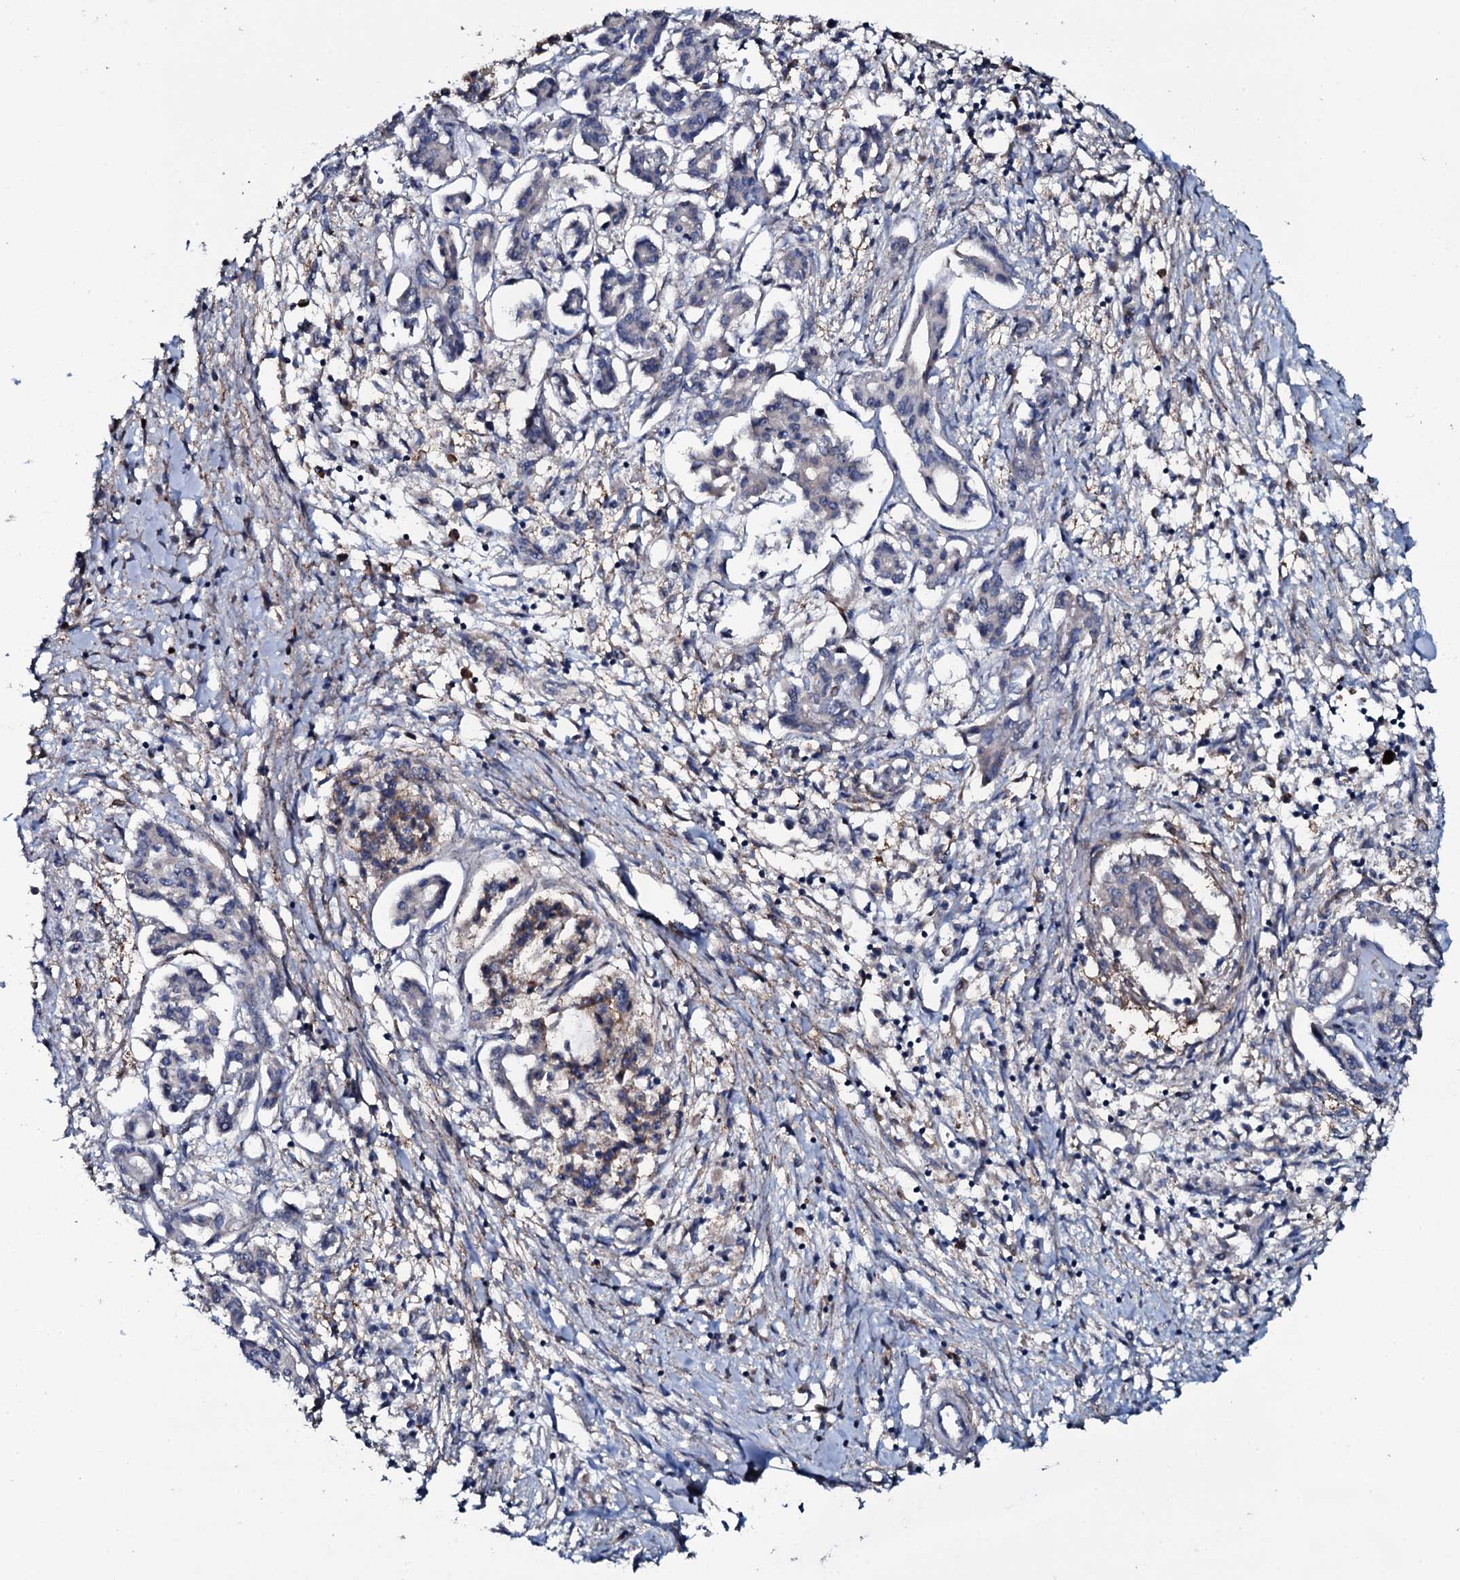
{"staining": {"intensity": "negative", "quantity": "none", "location": "none"}, "tissue": "pancreatic cancer", "cell_type": "Tumor cells", "image_type": "cancer", "snomed": [{"axis": "morphology", "description": "Adenocarcinoma, NOS"}, {"axis": "topography", "description": "Pancreas"}], "caption": "IHC photomicrograph of neoplastic tissue: human pancreatic adenocarcinoma stained with DAB exhibits no significant protein staining in tumor cells.", "gene": "IL12B", "patient": {"sex": "female", "age": 50}}